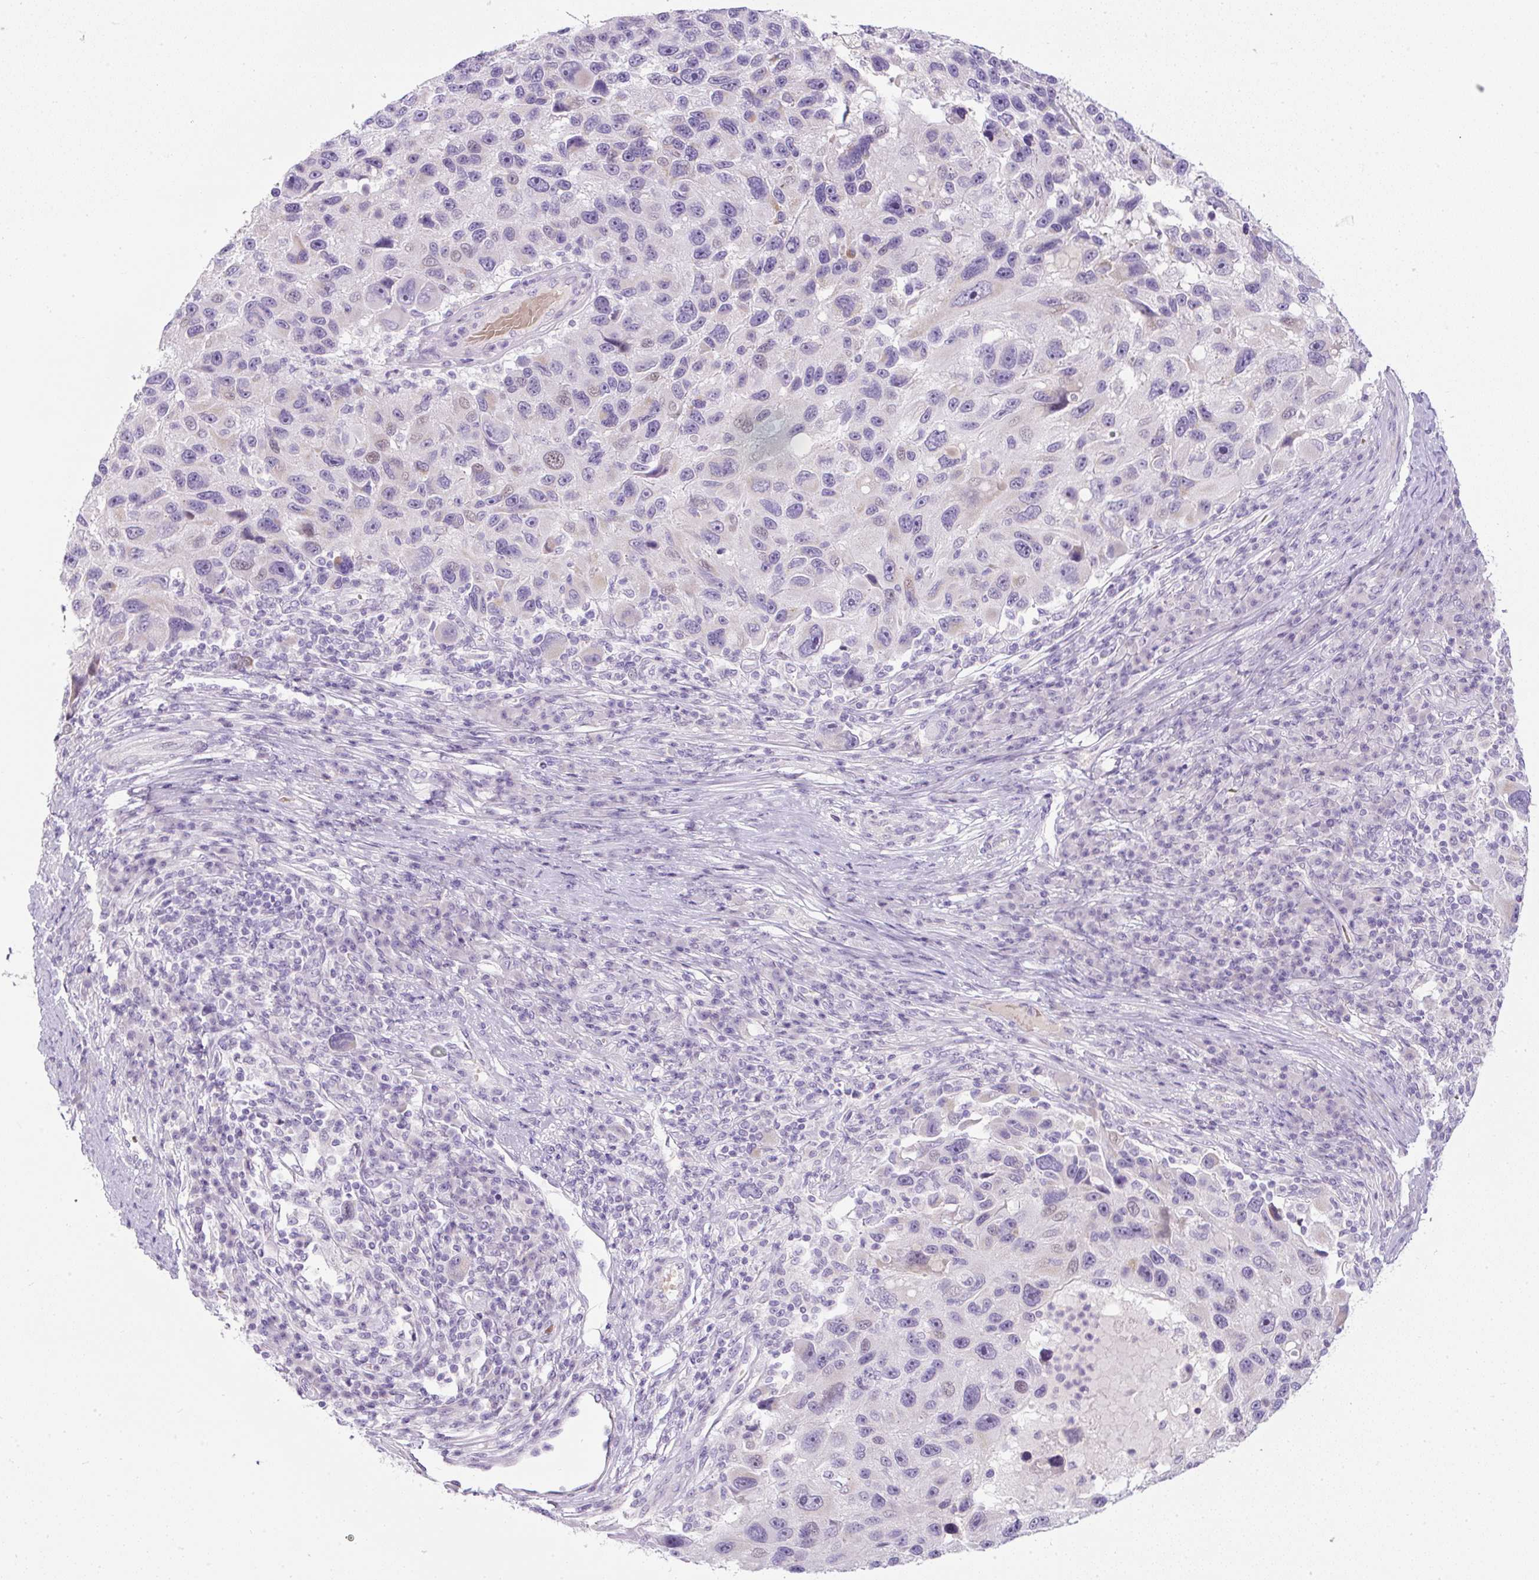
{"staining": {"intensity": "negative", "quantity": "none", "location": "none"}, "tissue": "melanoma", "cell_type": "Tumor cells", "image_type": "cancer", "snomed": [{"axis": "morphology", "description": "Malignant melanoma, NOS"}, {"axis": "topography", "description": "Skin"}], "caption": "Photomicrograph shows no significant protein expression in tumor cells of melanoma.", "gene": "FGFBP3", "patient": {"sex": "male", "age": 53}}